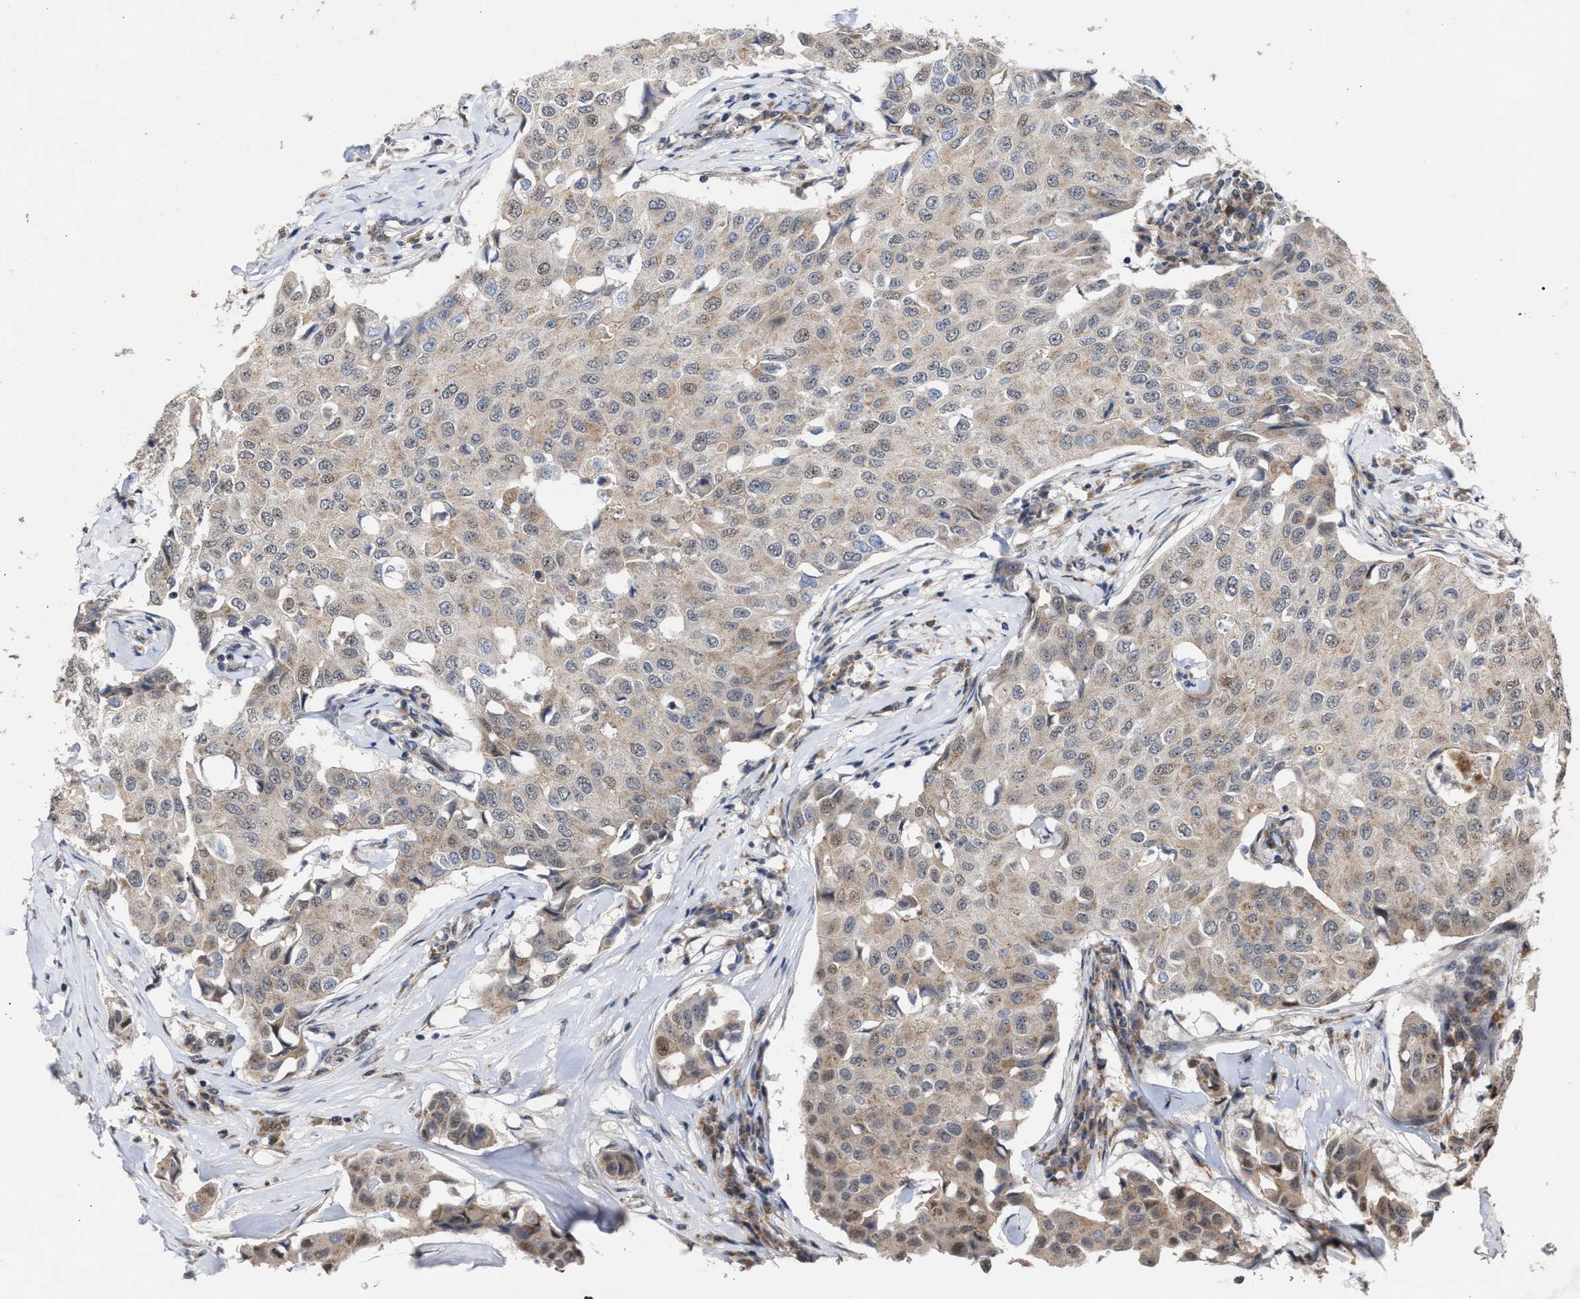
{"staining": {"intensity": "weak", "quantity": ">75%", "location": "cytoplasmic/membranous"}, "tissue": "breast cancer", "cell_type": "Tumor cells", "image_type": "cancer", "snomed": [{"axis": "morphology", "description": "Duct carcinoma"}, {"axis": "topography", "description": "Breast"}], "caption": "Breast cancer (infiltrating ductal carcinoma) tissue reveals weak cytoplasmic/membranous staining in approximately >75% of tumor cells, visualized by immunohistochemistry.", "gene": "MKNK2", "patient": {"sex": "female", "age": 80}}